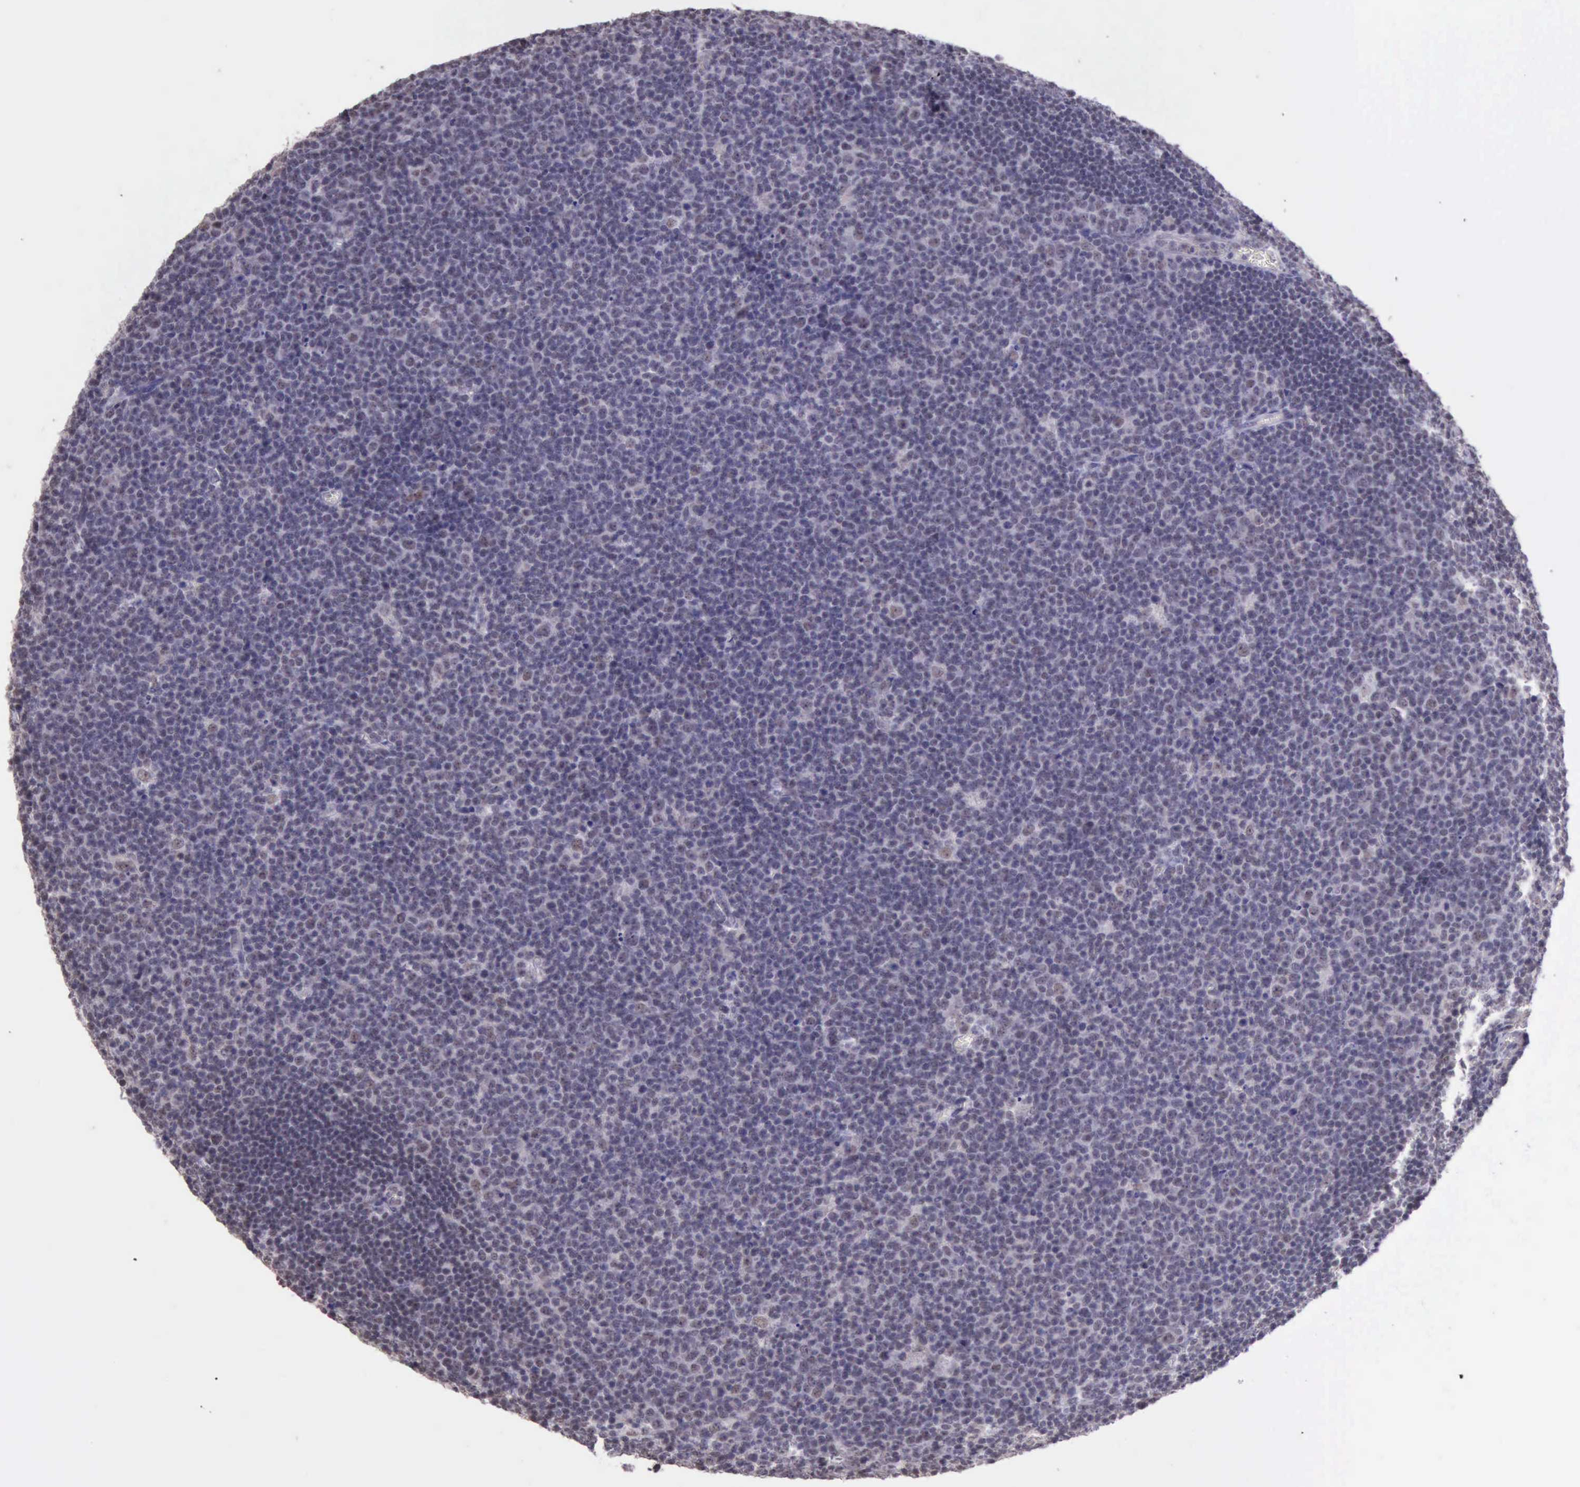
{"staining": {"intensity": "weak", "quantity": ">75%", "location": "nuclear"}, "tissue": "lymphoma", "cell_type": "Tumor cells", "image_type": "cancer", "snomed": [{"axis": "morphology", "description": "Malignant lymphoma, non-Hodgkin's type, Low grade"}, {"axis": "topography", "description": "Lymph node"}], "caption": "A brown stain shows weak nuclear expression of a protein in low-grade malignant lymphoma, non-Hodgkin's type tumor cells.", "gene": "PRPF39", "patient": {"sex": "male", "age": 74}}